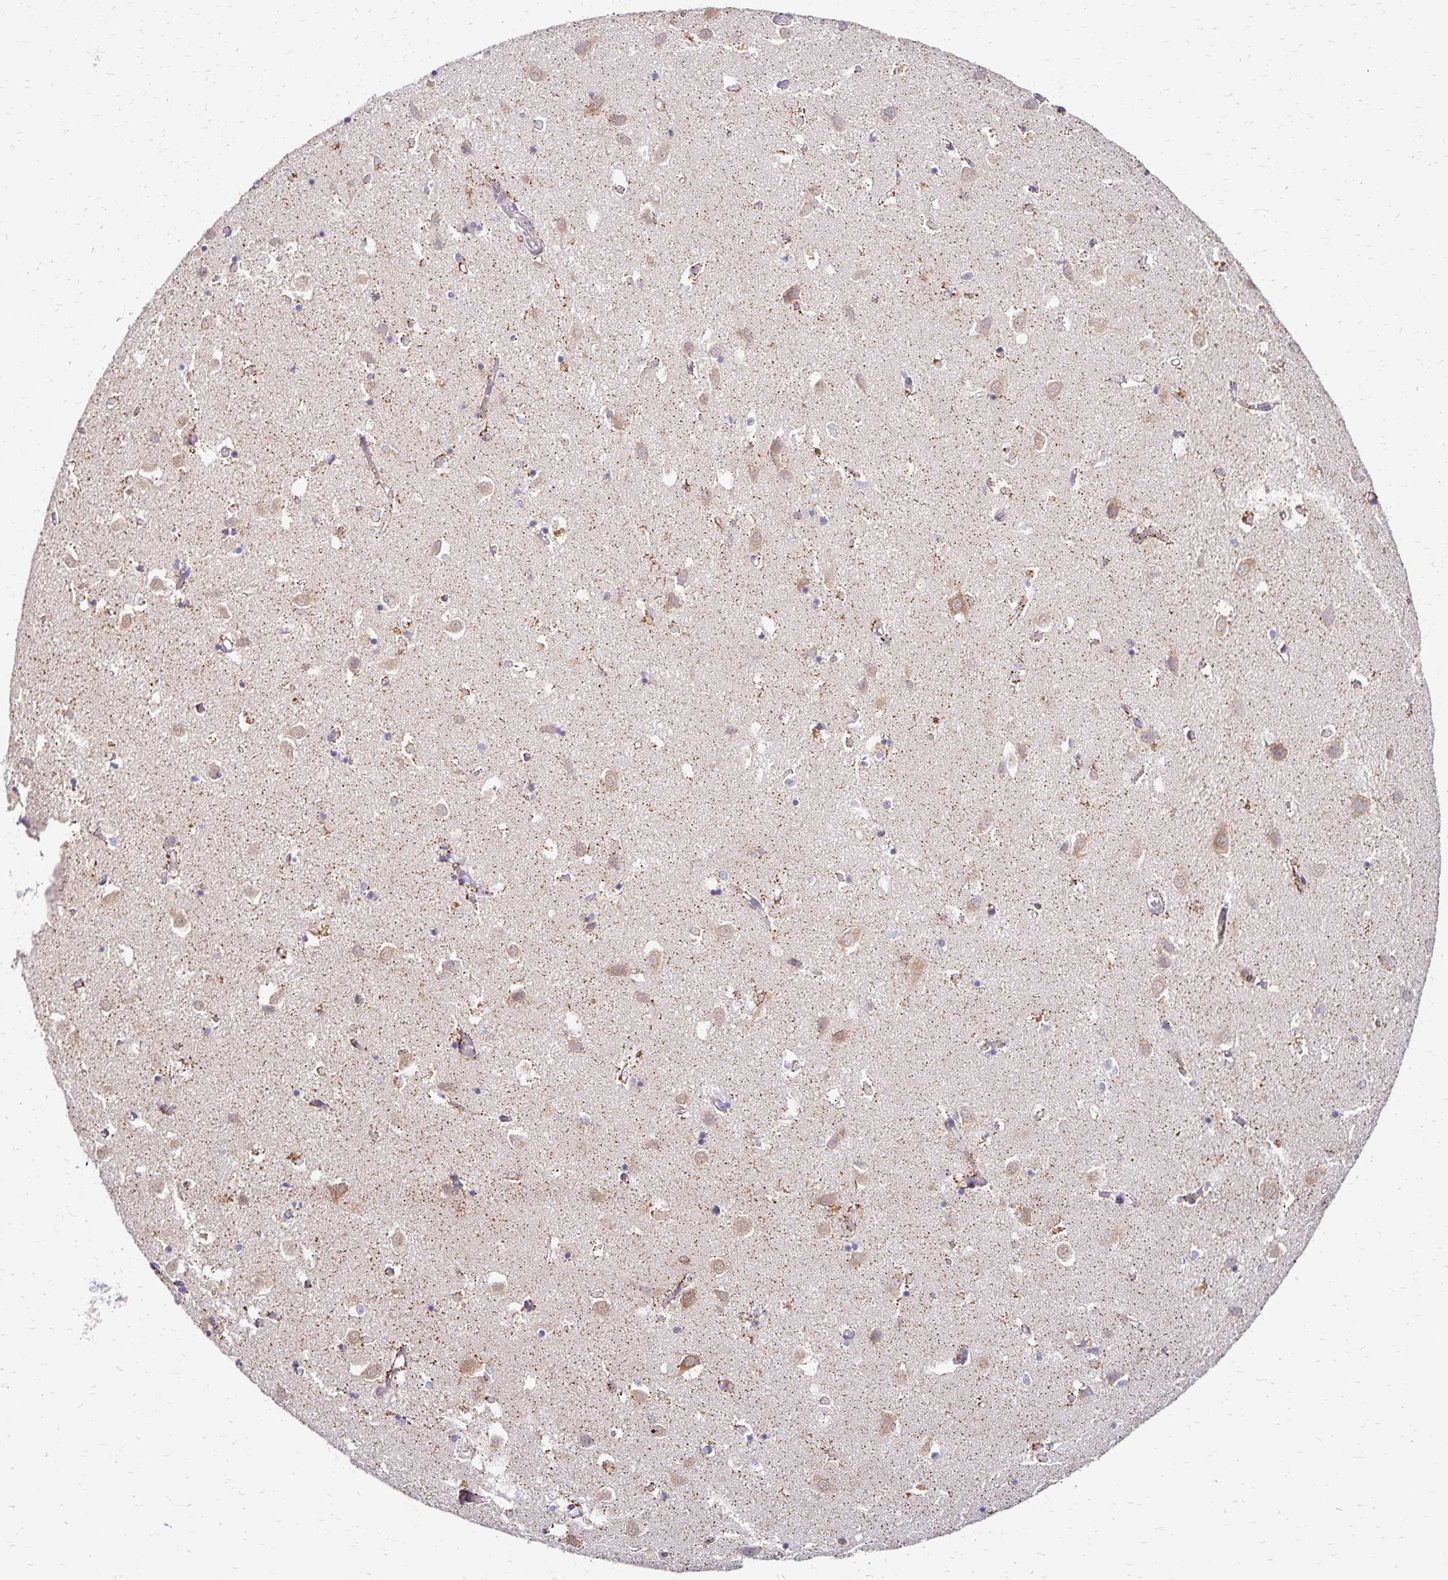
{"staining": {"intensity": "negative", "quantity": "none", "location": "none"}, "tissue": "caudate", "cell_type": "Glial cells", "image_type": "normal", "snomed": [{"axis": "morphology", "description": "Normal tissue, NOS"}, {"axis": "topography", "description": "Lateral ventricle wall"}], "caption": "A high-resolution histopathology image shows IHC staining of unremarkable caudate, which shows no significant positivity in glial cells.", "gene": "IDUA", "patient": {"sex": "male", "age": 70}}